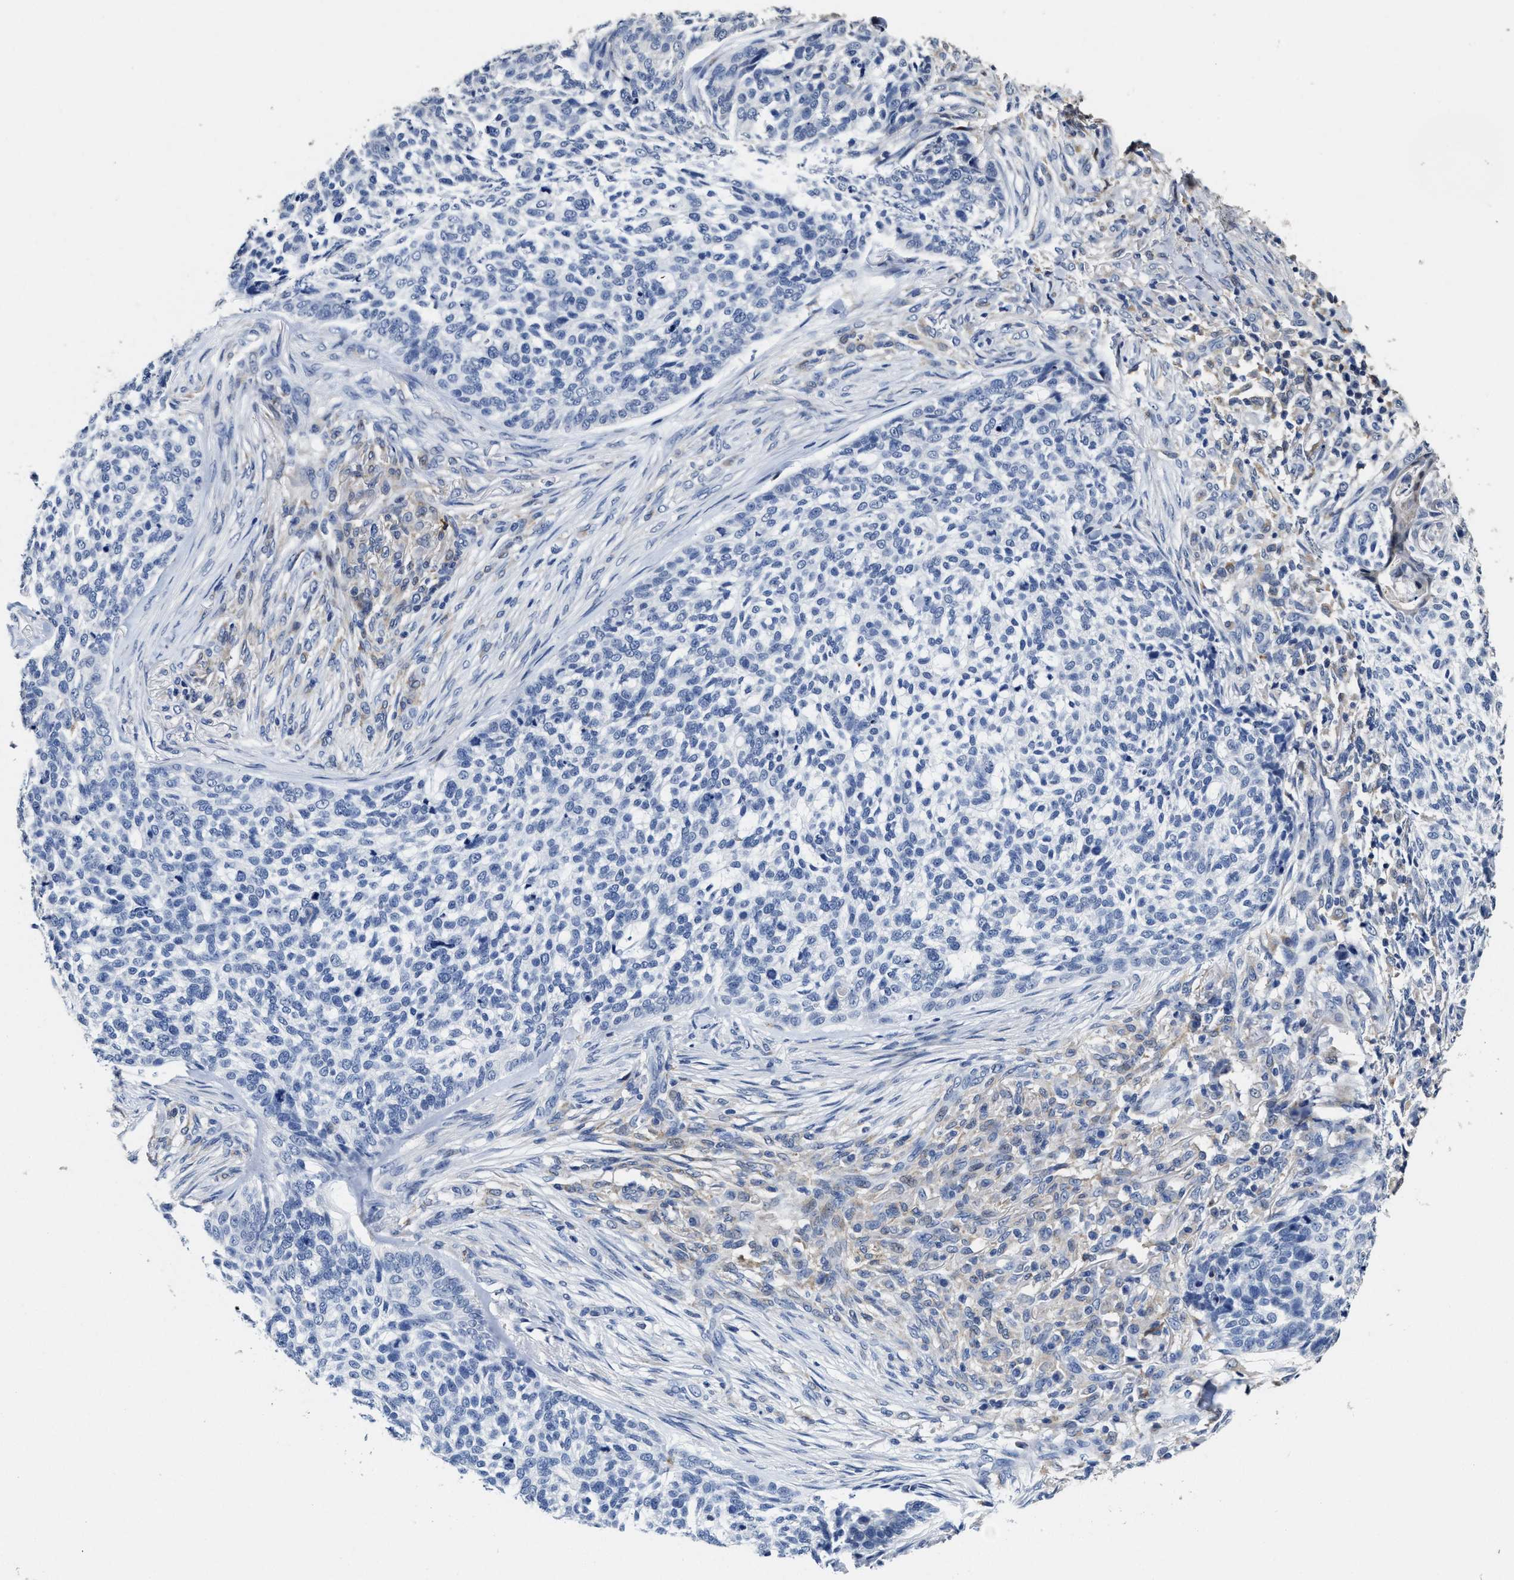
{"staining": {"intensity": "negative", "quantity": "none", "location": "none"}, "tissue": "skin cancer", "cell_type": "Tumor cells", "image_type": "cancer", "snomed": [{"axis": "morphology", "description": "Basal cell carcinoma"}, {"axis": "topography", "description": "Skin"}], "caption": "The immunohistochemistry (IHC) image has no significant positivity in tumor cells of basal cell carcinoma (skin) tissue. The staining was performed using DAB (3,3'-diaminobenzidine) to visualize the protein expression in brown, while the nuclei were stained in blue with hematoxylin (Magnification: 20x).", "gene": "ZFAT", "patient": {"sex": "female", "age": 64}}